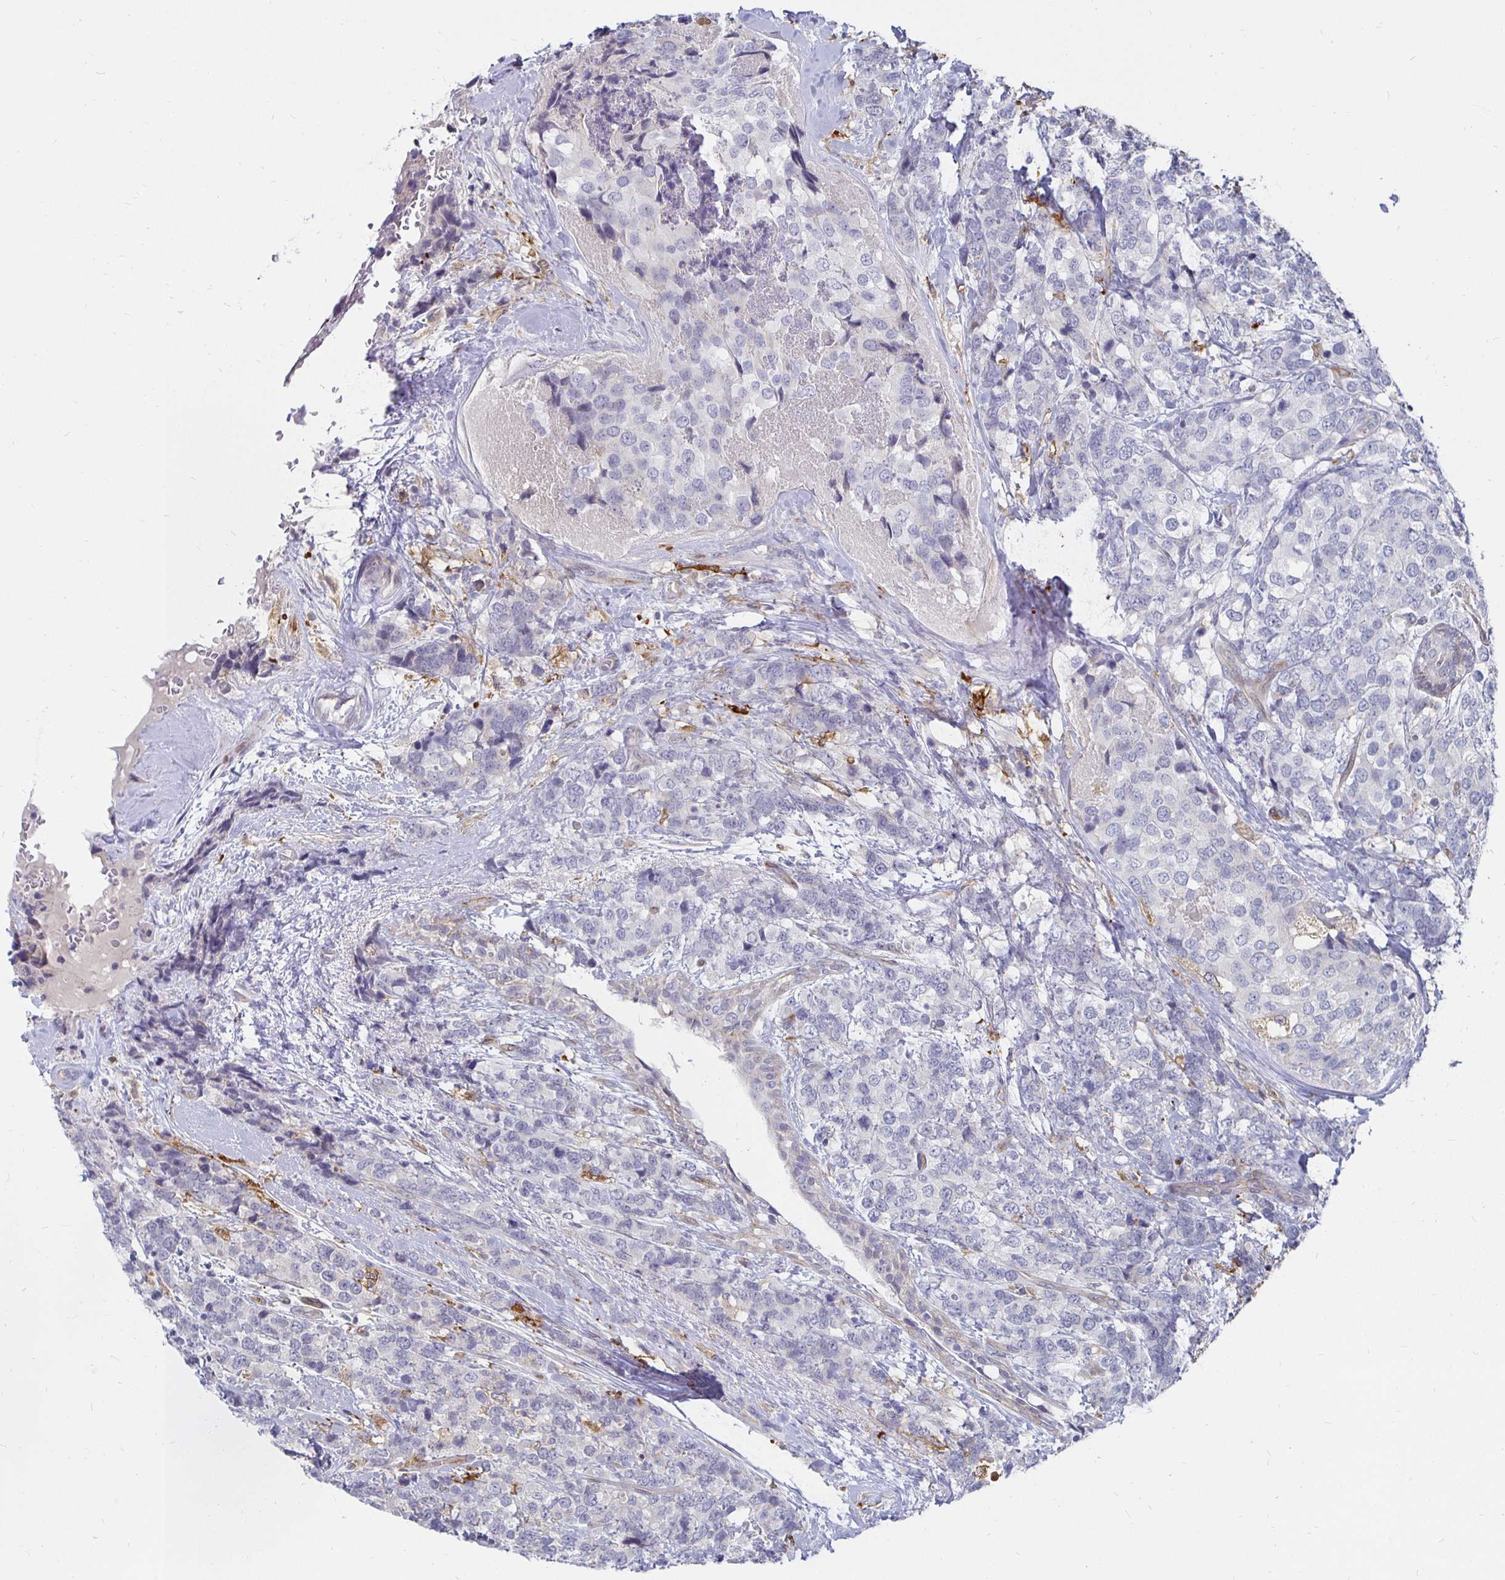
{"staining": {"intensity": "negative", "quantity": "none", "location": "none"}, "tissue": "breast cancer", "cell_type": "Tumor cells", "image_type": "cancer", "snomed": [{"axis": "morphology", "description": "Lobular carcinoma"}, {"axis": "topography", "description": "Breast"}], "caption": "Lobular carcinoma (breast) was stained to show a protein in brown. There is no significant positivity in tumor cells.", "gene": "CCDC85A", "patient": {"sex": "female", "age": 59}}